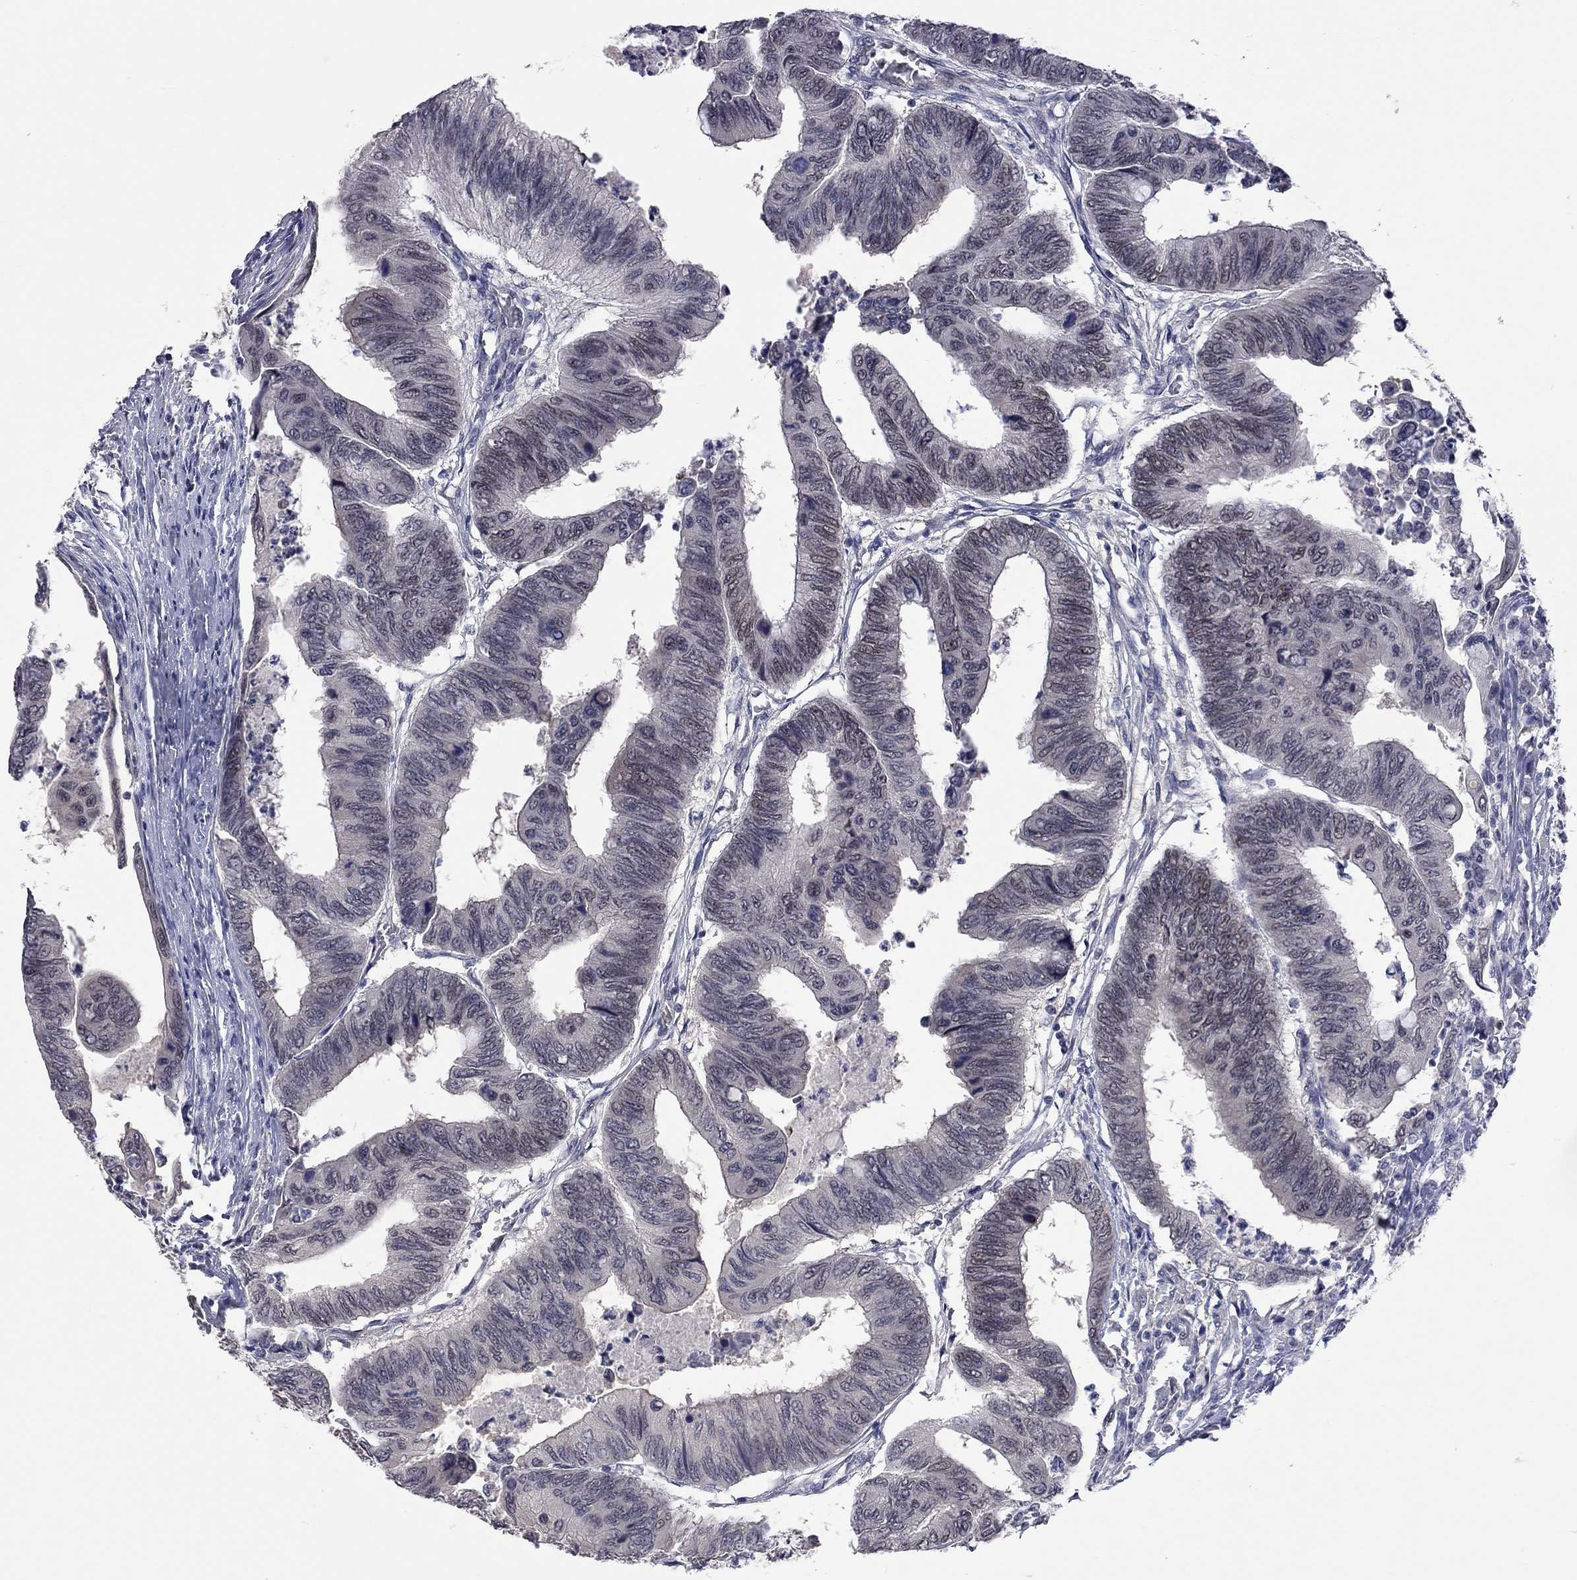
{"staining": {"intensity": "negative", "quantity": "none", "location": "none"}, "tissue": "colorectal cancer", "cell_type": "Tumor cells", "image_type": "cancer", "snomed": [{"axis": "morphology", "description": "Normal tissue, NOS"}, {"axis": "morphology", "description": "Adenocarcinoma, NOS"}, {"axis": "topography", "description": "Rectum"}, {"axis": "topography", "description": "Peripheral nerve tissue"}], "caption": "High magnification brightfield microscopy of adenocarcinoma (colorectal) stained with DAB (brown) and counterstained with hematoxylin (blue): tumor cells show no significant expression.", "gene": "FABP12", "patient": {"sex": "male", "age": 92}}